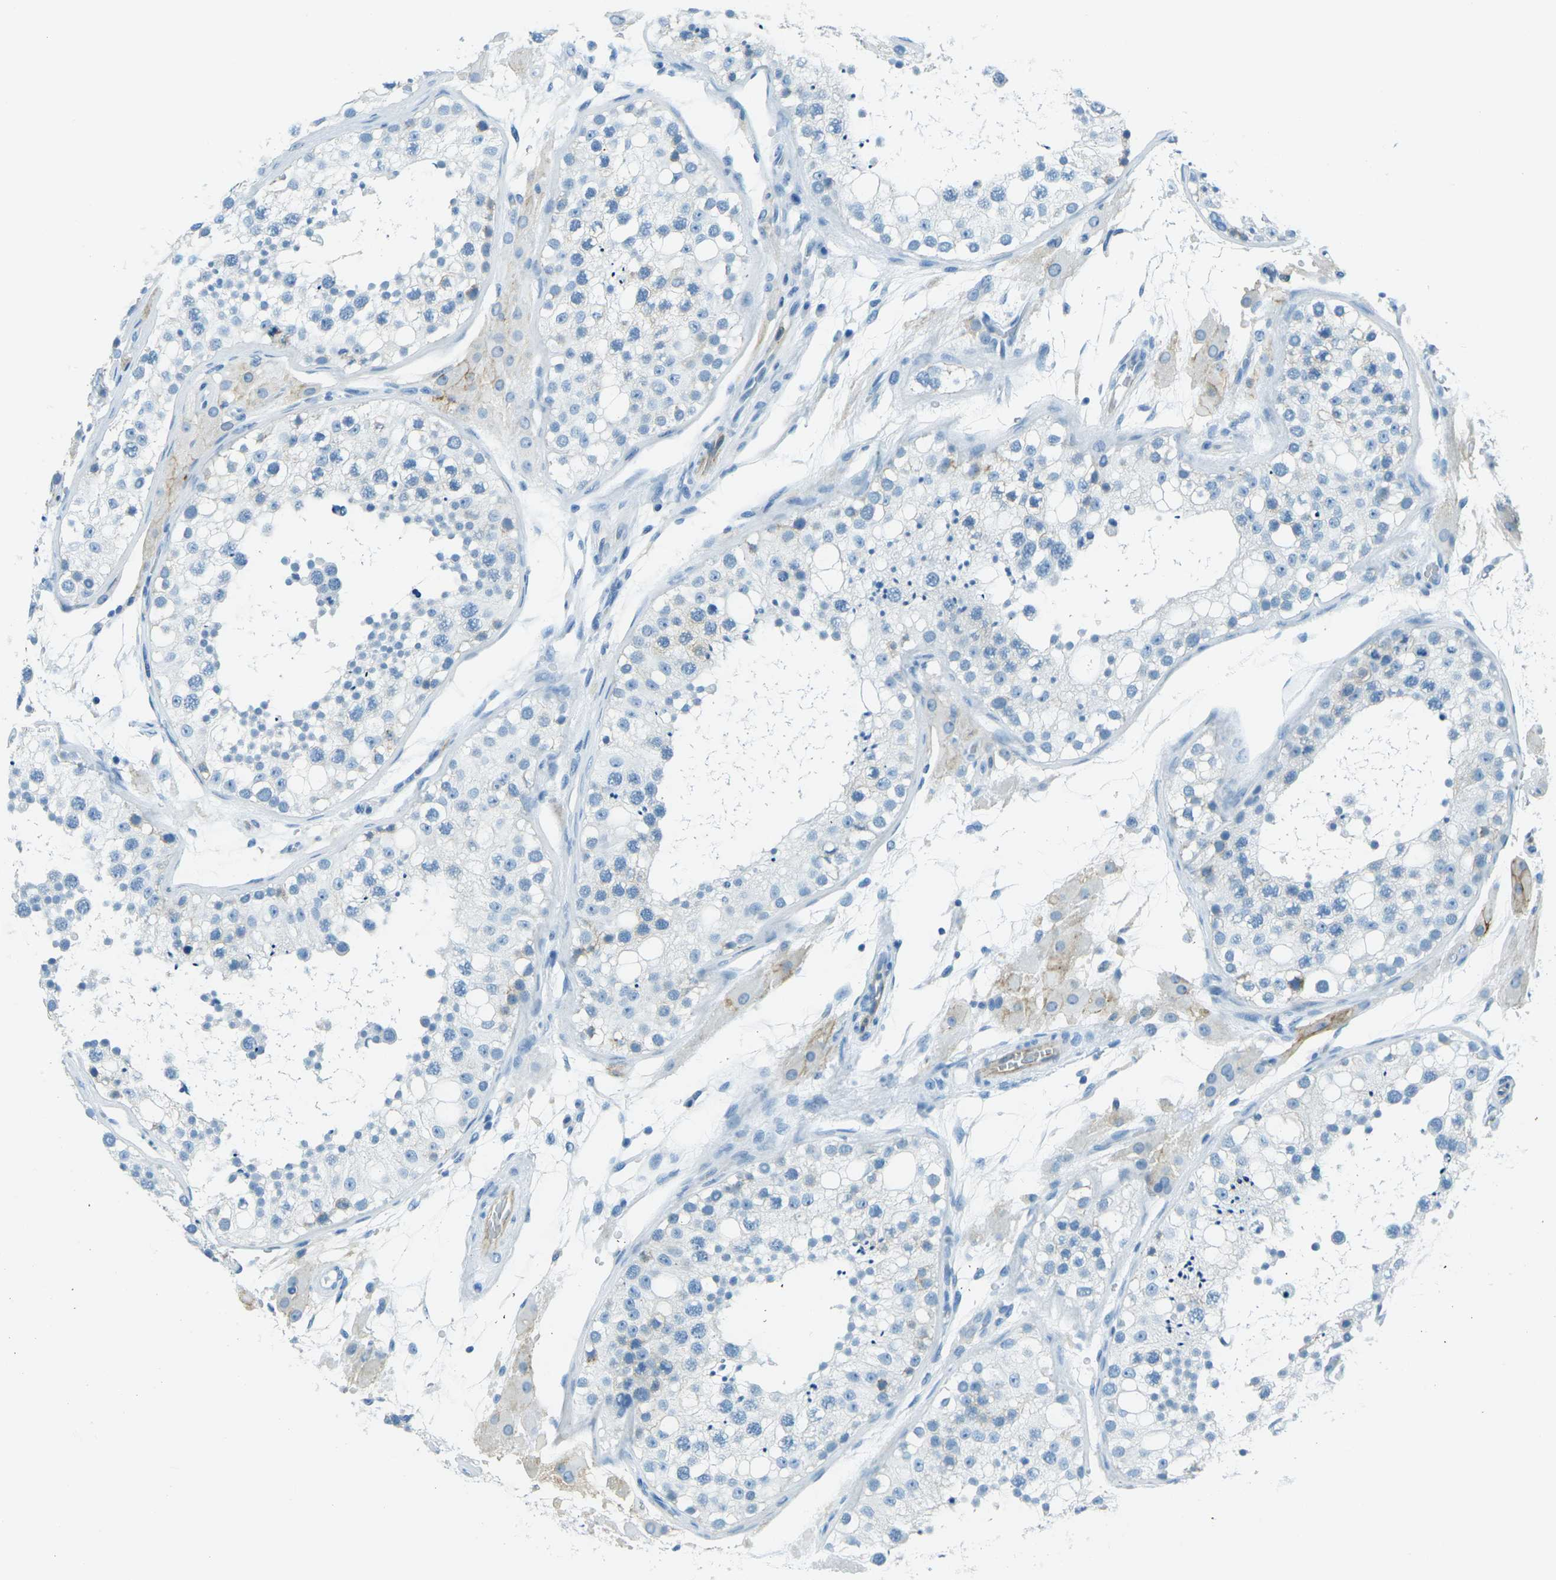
{"staining": {"intensity": "negative", "quantity": "none", "location": "none"}, "tissue": "testis", "cell_type": "Cells in seminiferous ducts", "image_type": "normal", "snomed": [{"axis": "morphology", "description": "Normal tissue, NOS"}, {"axis": "topography", "description": "Testis"}], "caption": "This is an immunohistochemistry (IHC) image of unremarkable human testis. There is no staining in cells in seminiferous ducts.", "gene": "OCLN", "patient": {"sex": "male", "age": 26}}